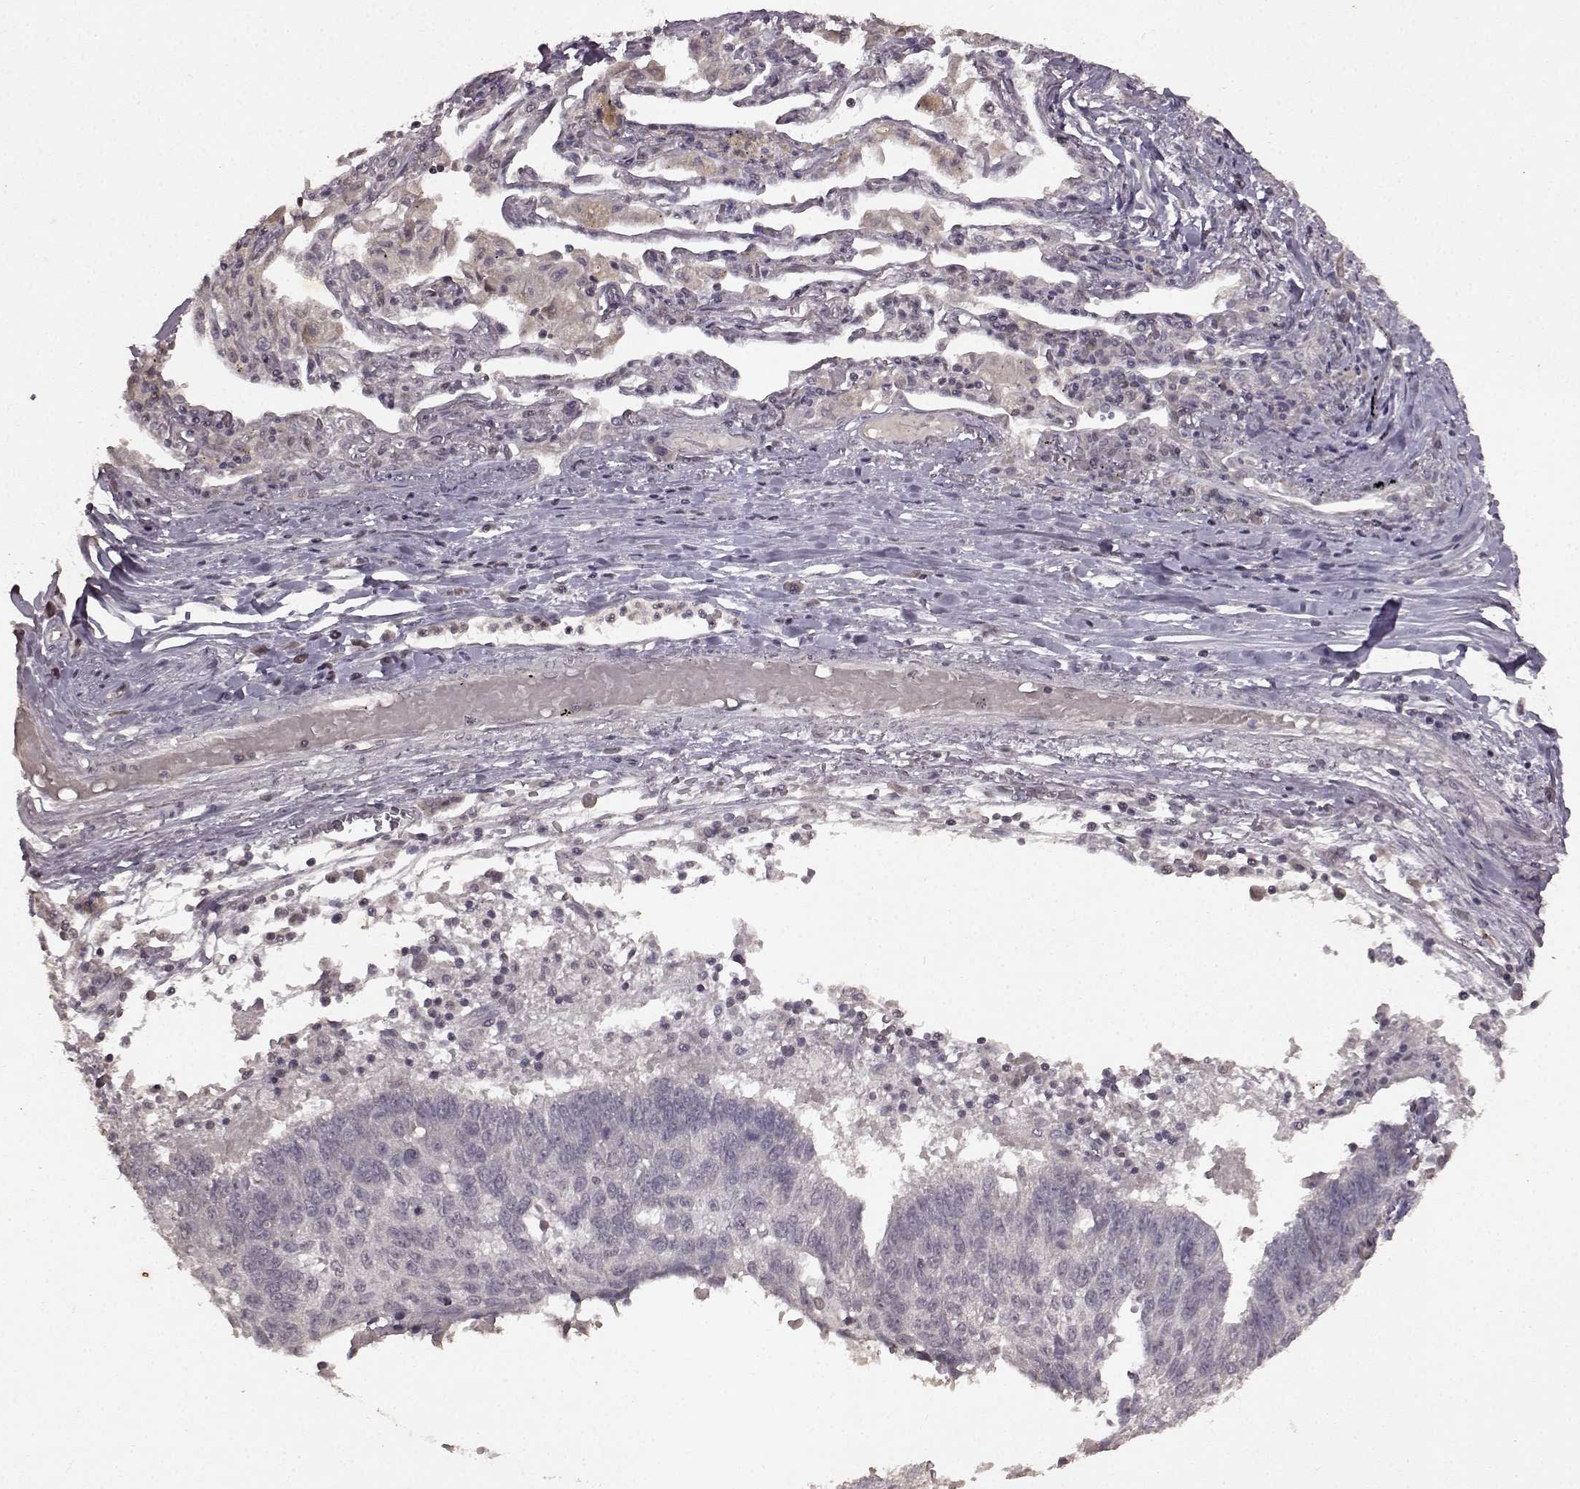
{"staining": {"intensity": "negative", "quantity": "none", "location": "none"}, "tissue": "lung cancer", "cell_type": "Tumor cells", "image_type": "cancer", "snomed": [{"axis": "morphology", "description": "Squamous cell carcinoma, NOS"}, {"axis": "topography", "description": "Lung"}], "caption": "This is an immunohistochemistry micrograph of human lung cancer. There is no staining in tumor cells.", "gene": "LHB", "patient": {"sex": "male", "age": 73}}